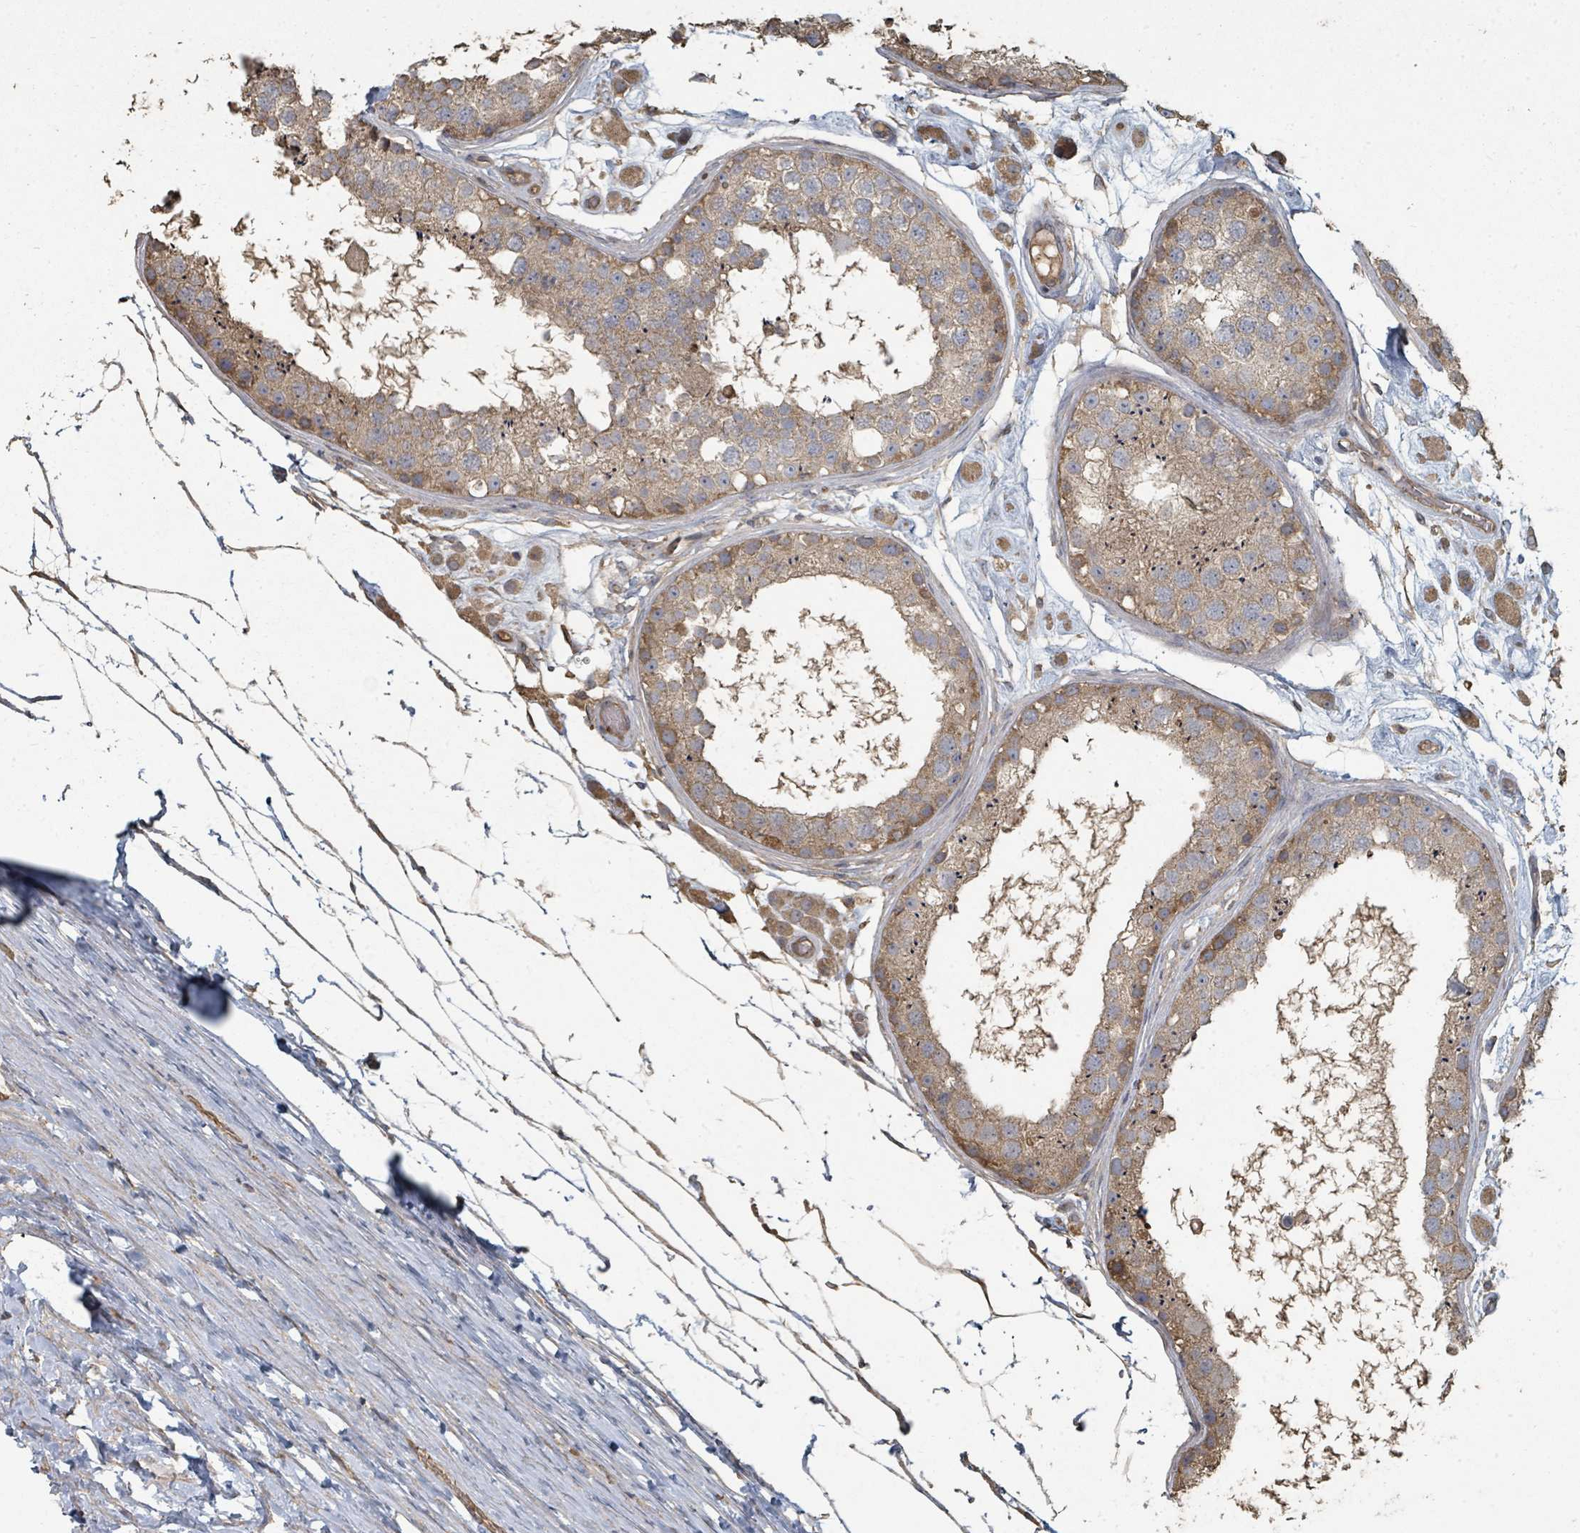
{"staining": {"intensity": "moderate", "quantity": ">75%", "location": "cytoplasmic/membranous"}, "tissue": "testis", "cell_type": "Cells in seminiferous ducts", "image_type": "normal", "snomed": [{"axis": "morphology", "description": "Normal tissue, NOS"}, {"axis": "topography", "description": "Testis"}], "caption": "A brown stain highlights moderate cytoplasmic/membranous positivity of a protein in cells in seminiferous ducts of unremarkable human testis.", "gene": "WDFY1", "patient": {"sex": "male", "age": 25}}